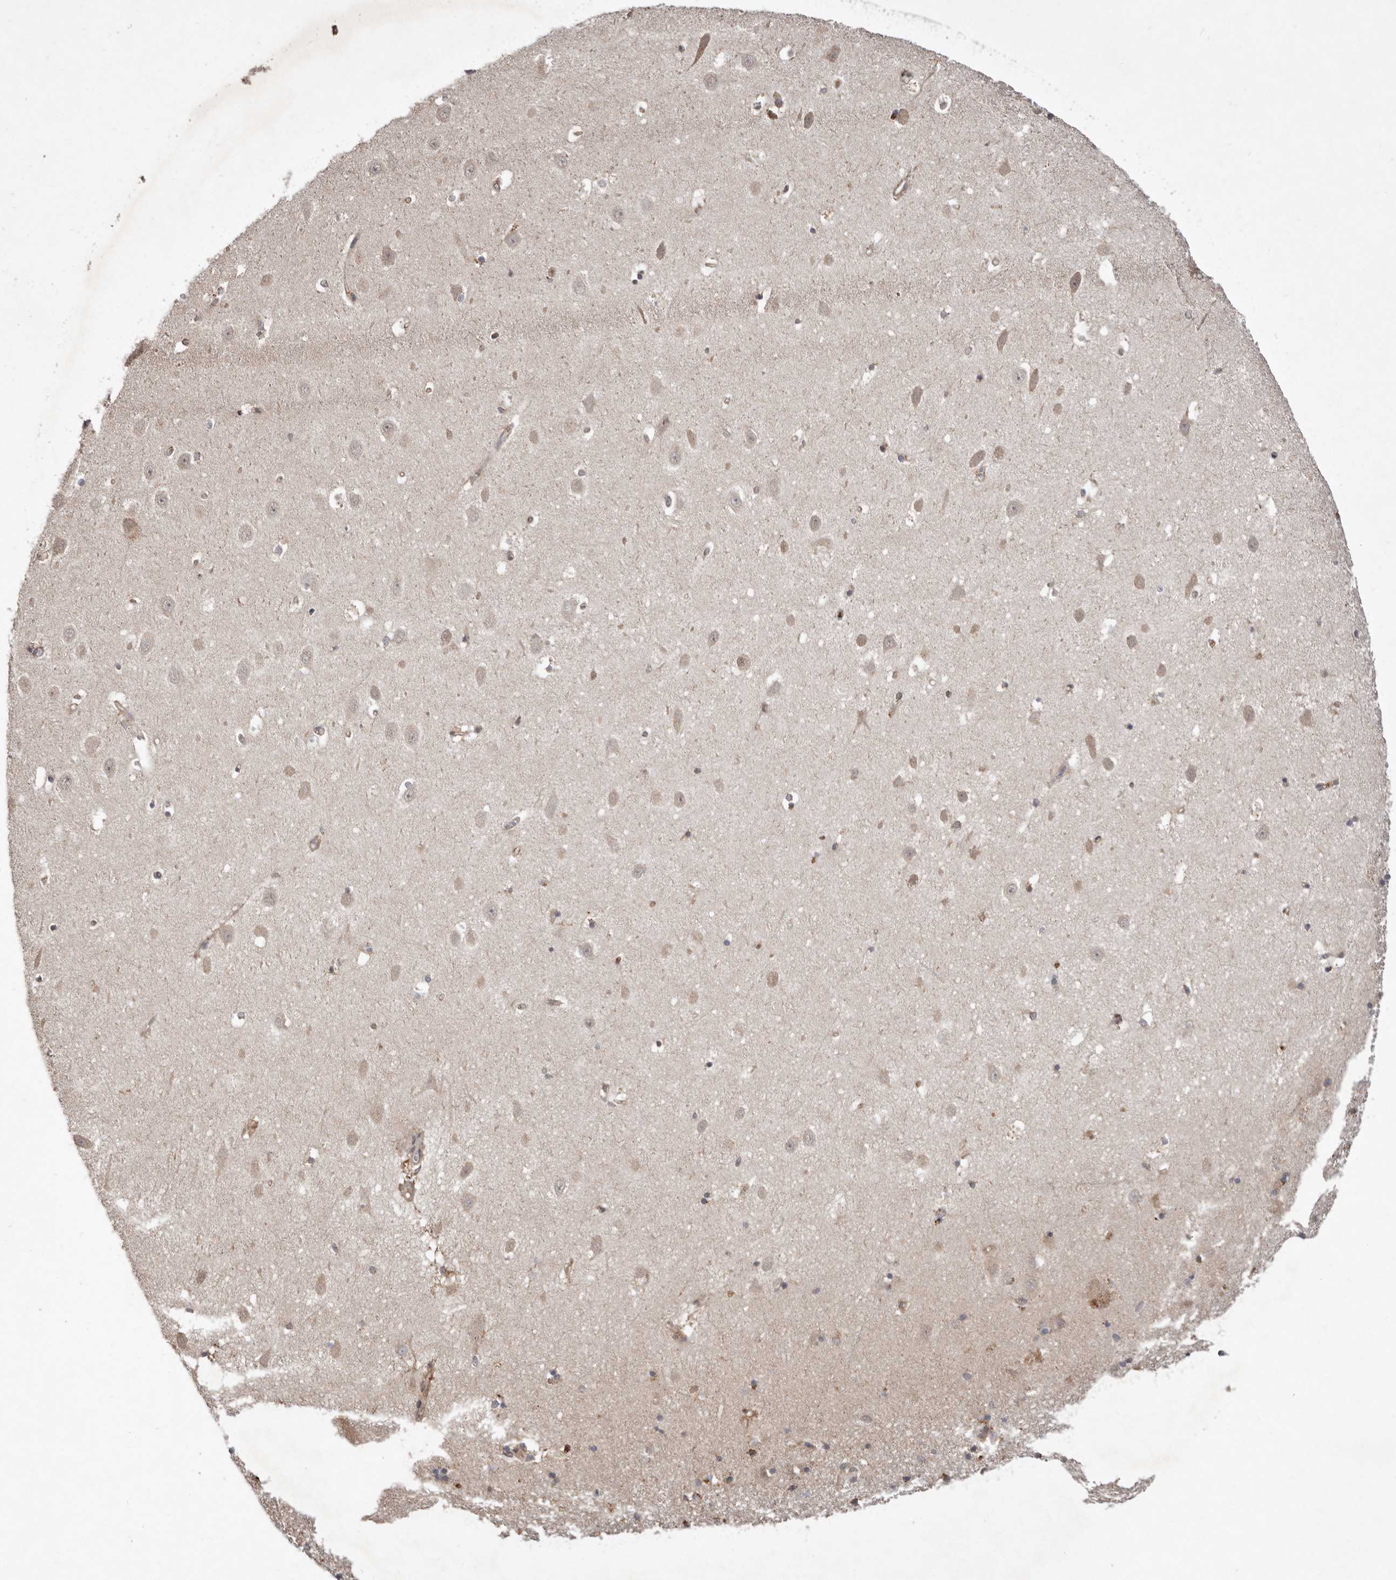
{"staining": {"intensity": "weak", "quantity": "<25%", "location": "cytoplasmic/membranous"}, "tissue": "hippocampus", "cell_type": "Glial cells", "image_type": "normal", "snomed": [{"axis": "morphology", "description": "Normal tissue, NOS"}, {"axis": "topography", "description": "Hippocampus"}], "caption": "The image reveals no significant staining in glial cells of hippocampus.", "gene": "RRM2B", "patient": {"sex": "female", "age": 64}}